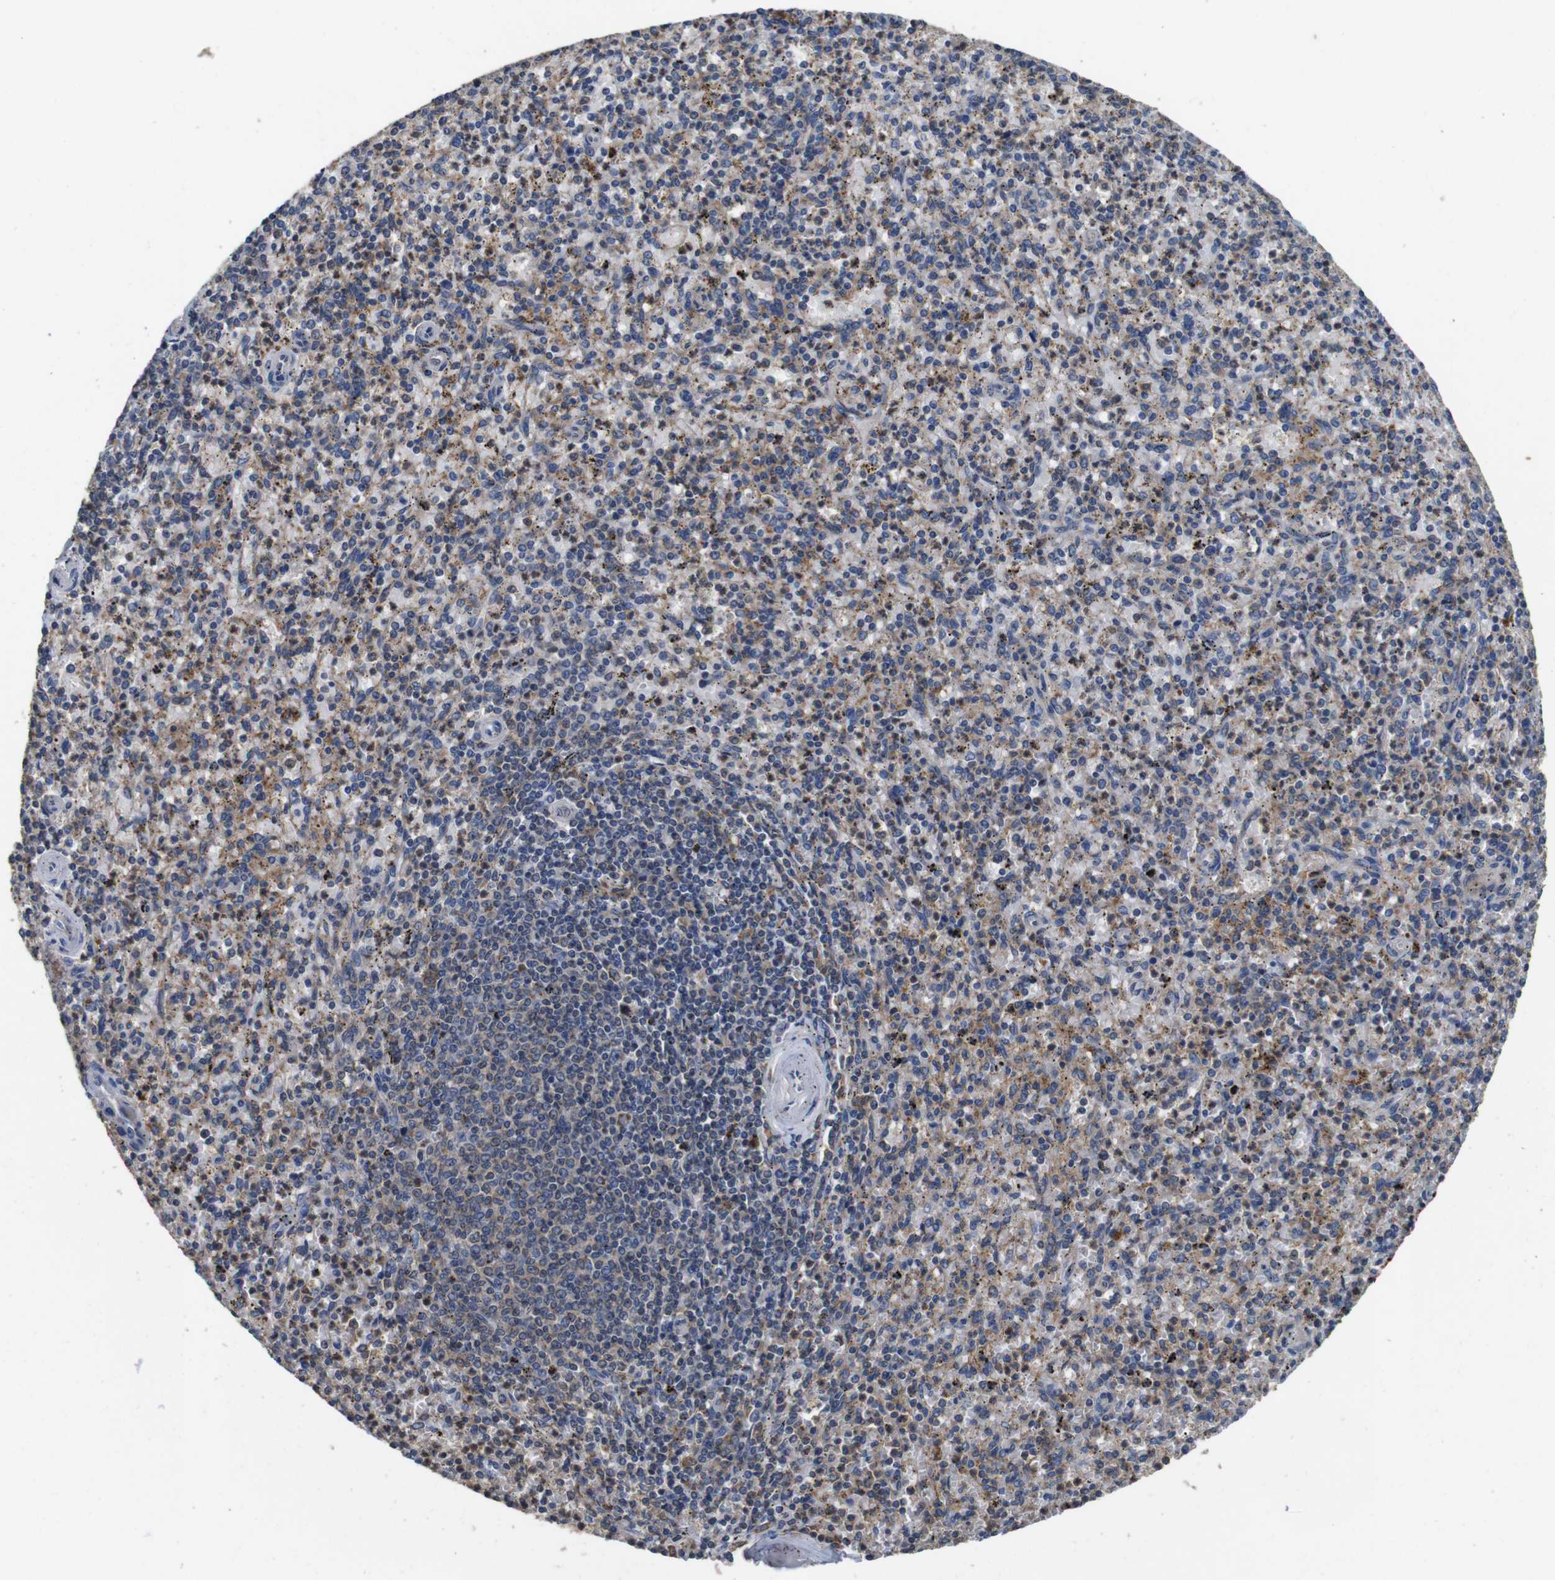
{"staining": {"intensity": "moderate", "quantity": ">75%", "location": "cytoplasmic/membranous"}, "tissue": "spleen", "cell_type": "Cells in red pulp", "image_type": "normal", "snomed": [{"axis": "morphology", "description": "Normal tissue, NOS"}, {"axis": "topography", "description": "Spleen"}], "caption": "The image displays a brown stain indicating the presence of a protein in the cytoplasmic/membranous of cells in red pulp in spleen. The protein is stained brown, and the nuclei are stained in blue (DAB IHC with brightfield microscopy, high magnification).", "gene": "GLIPR1", "patient": {"sex": "male", "age": 72}}